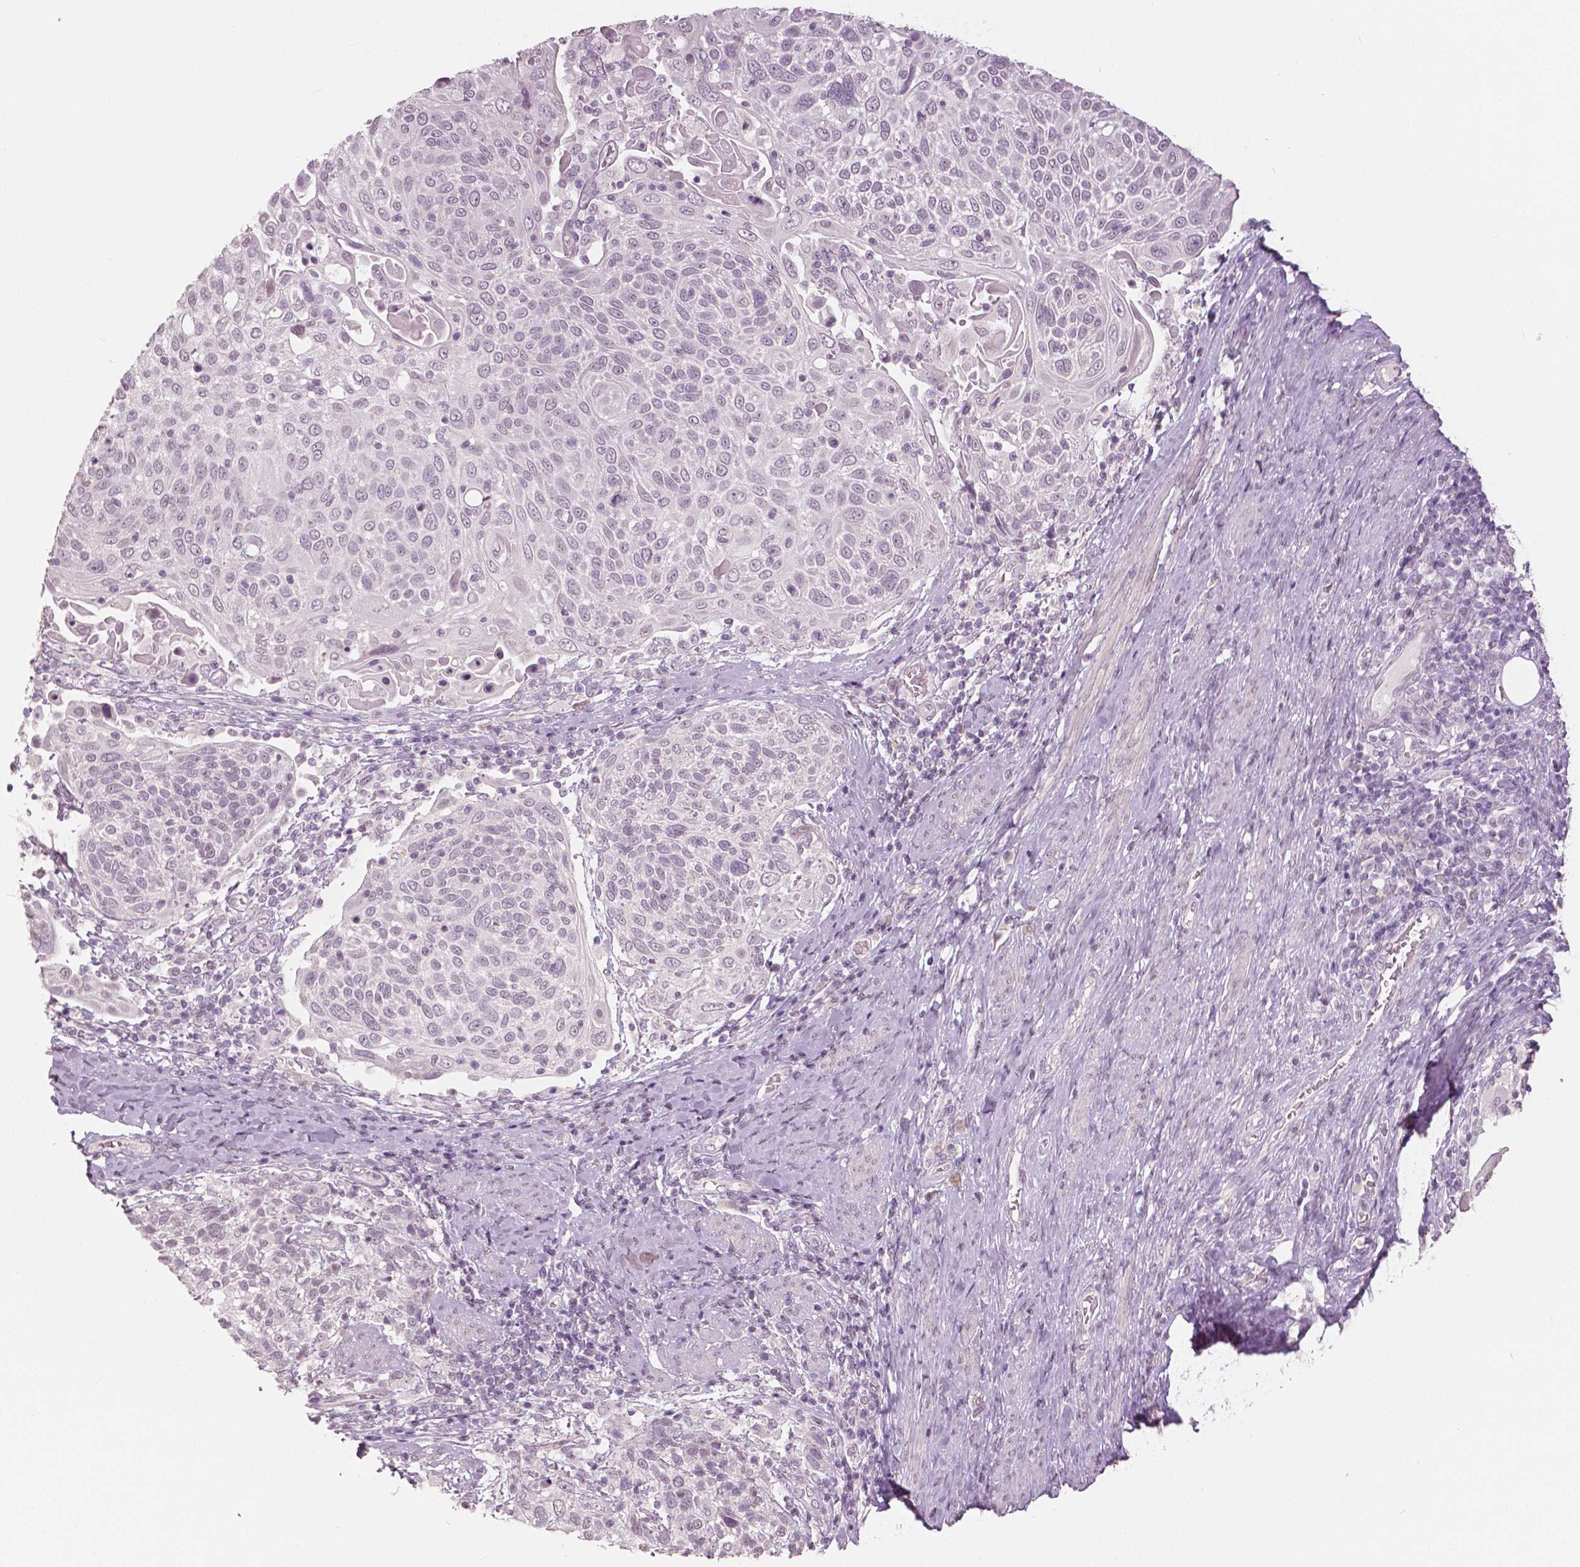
{"staining": {"intensity": "negative", "quantity": "none", "location": "none"}, "tissue": "cervical cancer", "cell_type": "Tumor cells", "image_type": "cancer", "snomed": [{"axis": "morphology", "description": "Squamous cell carcinoma, NOS"}, {"axis": "topography", "description": "Cervix"}], "caption": "High magnification brightfield microscopy of squamous cell carcinoma (cervical) stained with DAB (brown) and counterstained with hematoxylin (blue): tumor cells show no significant positivity.", "gene": "NANOG", "patient": {"sex": "female", "age": 61}}